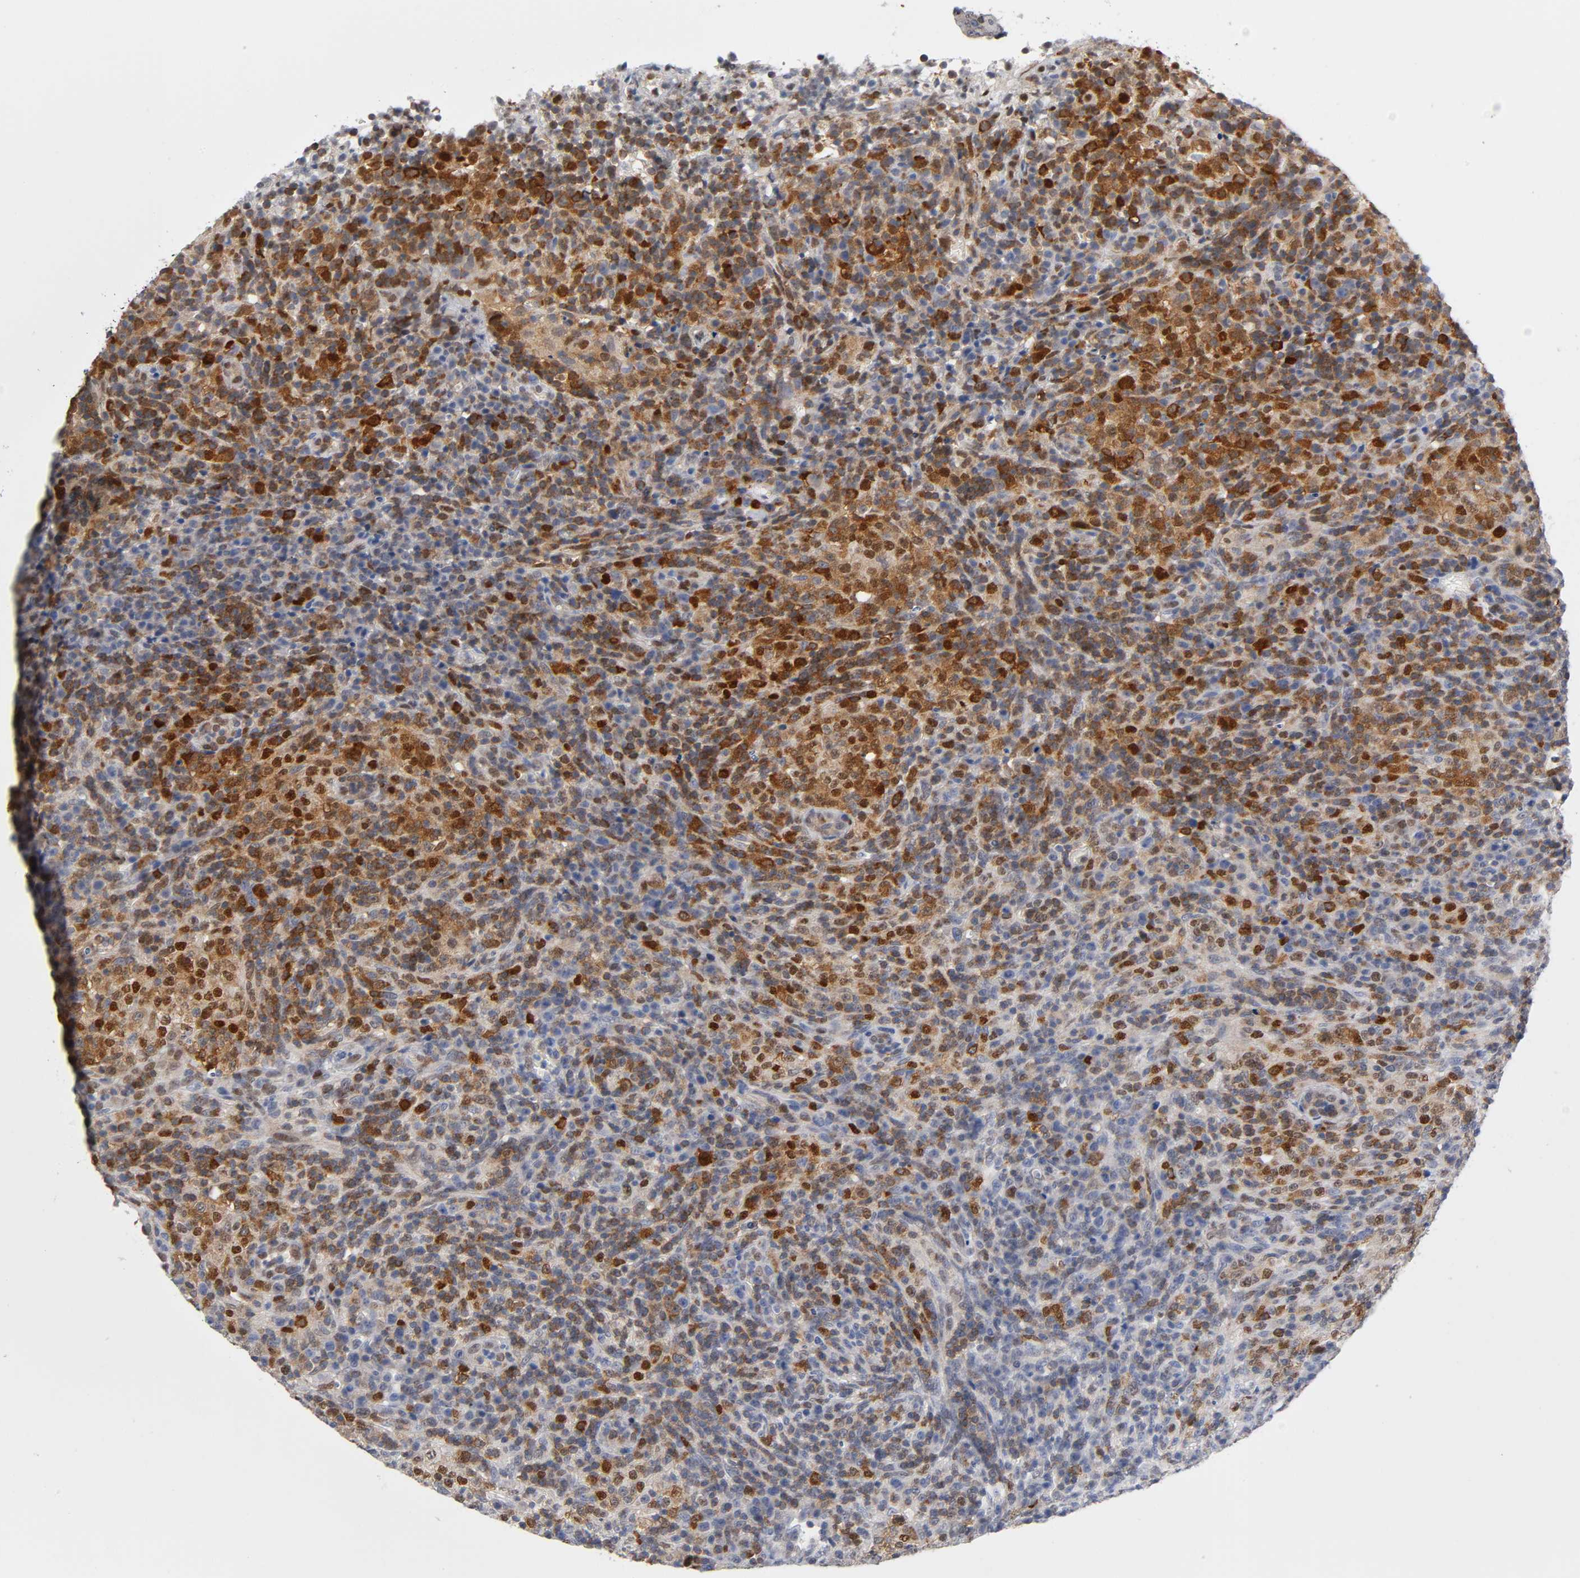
{"staining": {"intensity": "strong", "quantity": ">75%", "location": "cytoplasmic/membranous,nuclear"}, "tissue": "lymphoma", "cell_type": "Tumor cells", "image_type": "cancer", "snomed": [{"axis": "morphology", "description": "Malignant lymphoma, non-Hodgkin's type, High grade"}, {"axis": "topography", "description": "Lymph node"}], "caption": "An immunohistochemistry (IHC) image of neoplastic tissue is shown. Protein staining in brown labels strong cytoplasmic/membranous and nuclear positivity in high-grade malignant lymphoma, non-Hodgkin's type within tumor cells.", "gene": "NFATC1", "patient": {"sex": "female", "age": 76}}